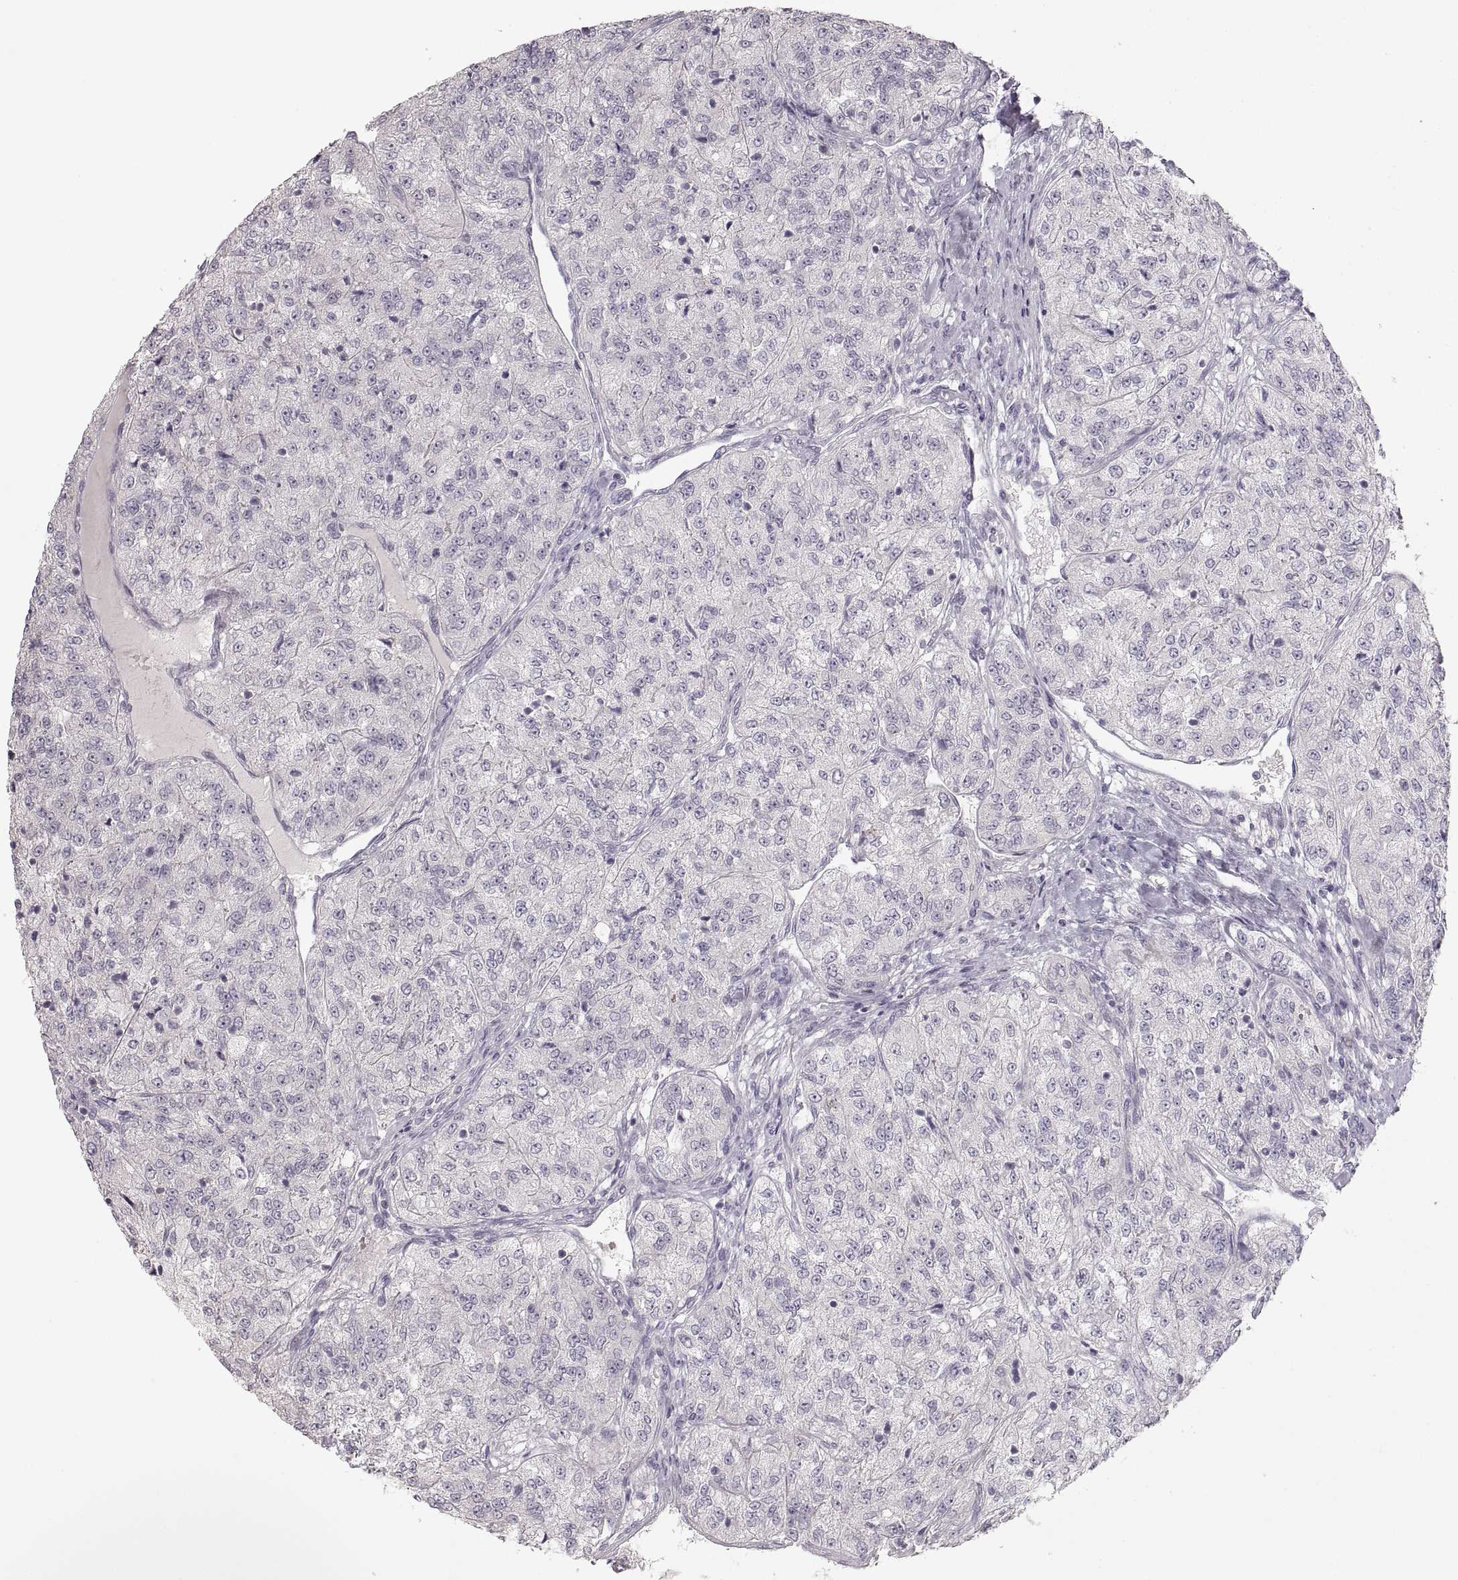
{"staining": {"intensity": "negative", "quantity": "none", "location": "none"}, "tissue": "renal cancer", "cell_type": "Tumor cells", "image_type": "cancer", "snomed": [{"axis": "morphology", "description": "Adenocarcinoma, NOS"}, {"axis": "topography", "description": "Kidney"}], "caption": "Immunohistochemistry (IHC) image of renal cancer stained for a protein (brown), which exhibits no staining in tumor cells.", "gene": "PCSK2", "patient": {"sex": "female", "age": 63}}